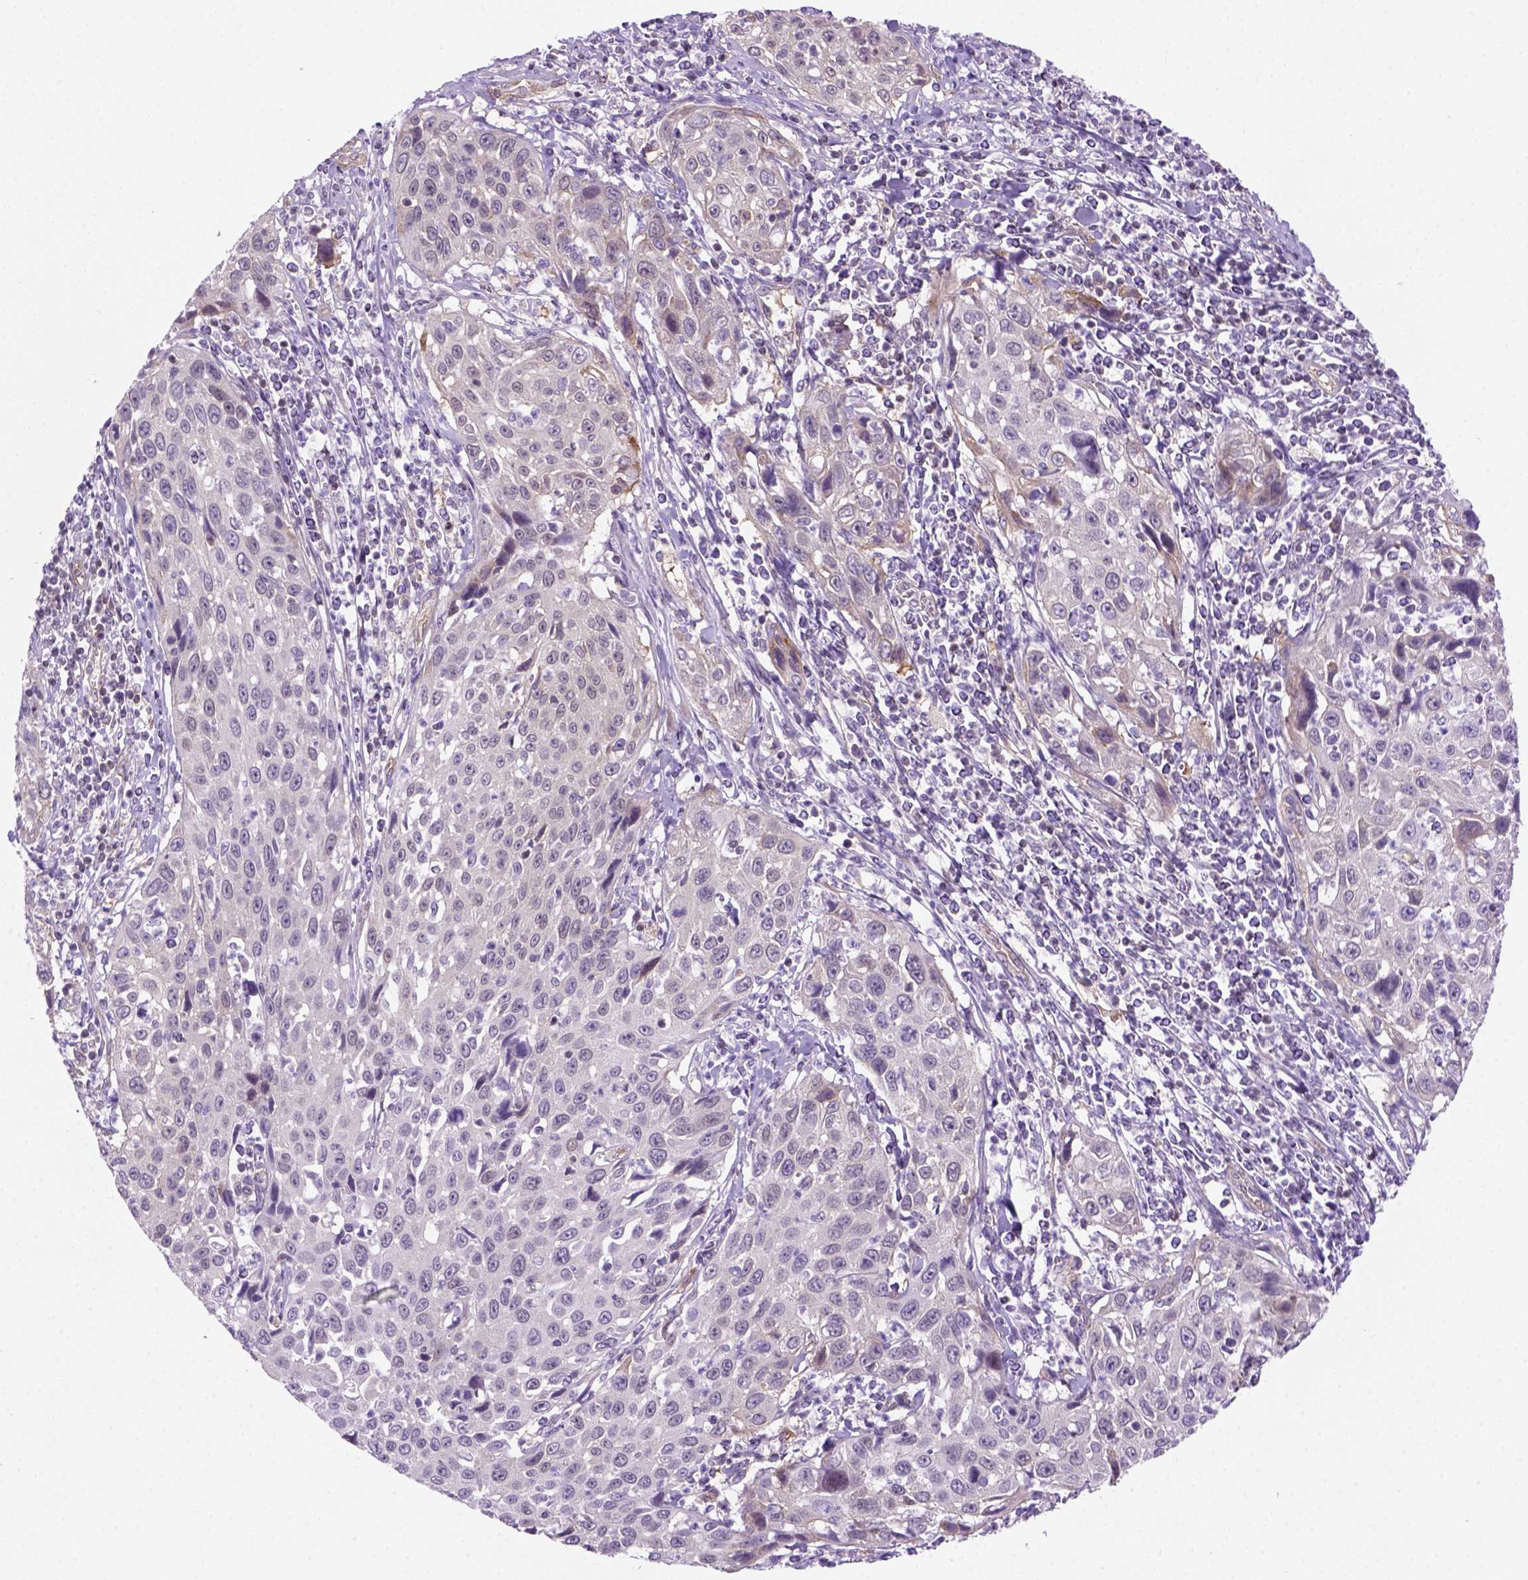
{"staining": {"intensity": "negative", "quantity": "none", "location": "none"}, "tissue": "cervical cancer", "cell_type": "Tumor cells", "image_type": "cancer", "snomed": [{"axis": "morphology", "description": "Squamous cell carcinoma, NOS"}, {"axis": "topography", "description": "Cervix"}], "caption": "Human cervical squamous cell carcinoma stained for a protein using immunohistochemistry reveals no expression in tumor cells.", "gene": "MGMT", "patient": {"sex": "female", "age": 26}}